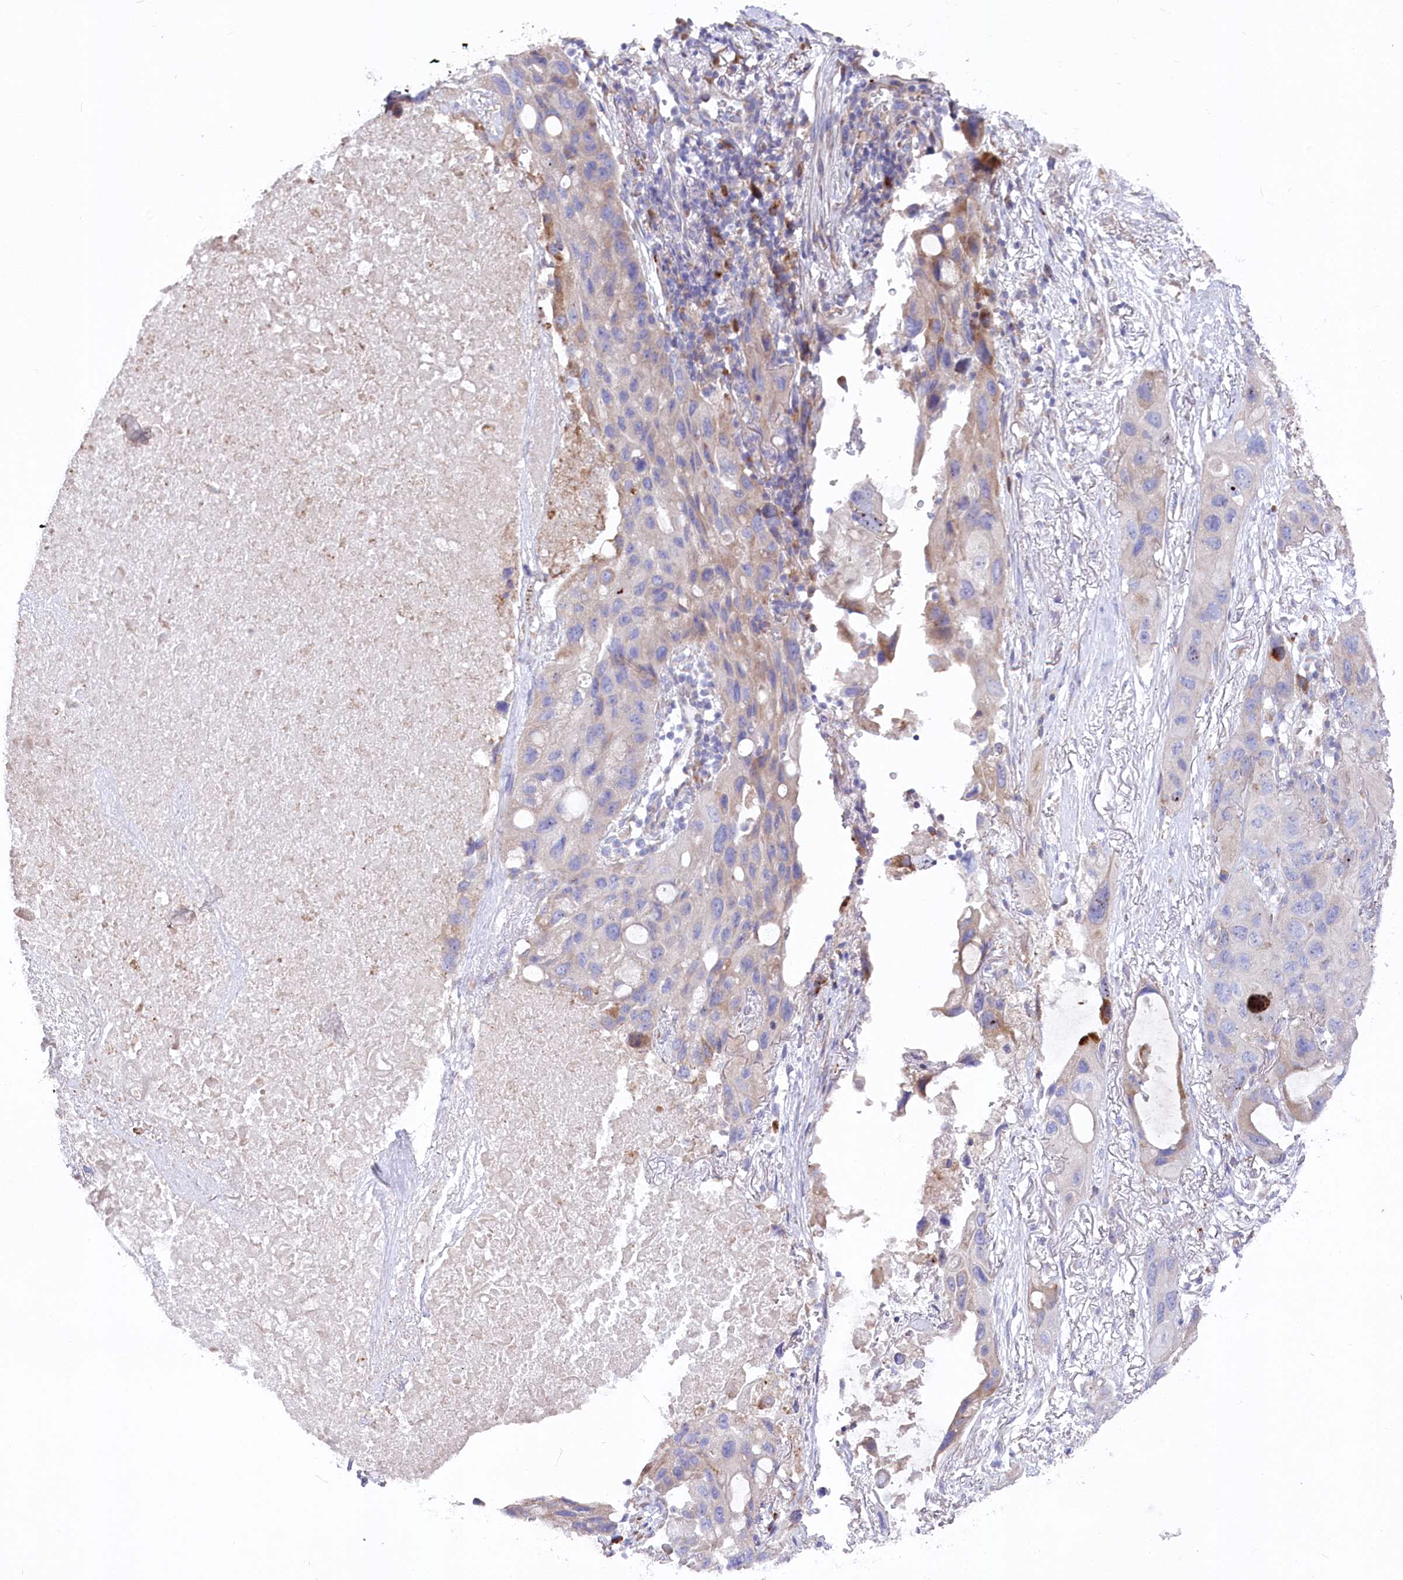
{"staining": {"intensity": "weak", "quantity": "<25%", "location": "cytoplasmic/membranous"}, "tissue": "lung cancer", "cell_type": "Tumor cells", "image_type": "cancer", "snomed": [{"axis": "morphology", "description": "Squamous cell carcinoma, NOS"}, {"axis": "topography", "description": "Lung"}], "caption": "Lung cancer (squamous cell carcinoma) was stained to show a protein in brown. There is no significant positivity in tumor cells.", "gene": "POGLUT1", "patient": {"sex": "female", "age": 73}}